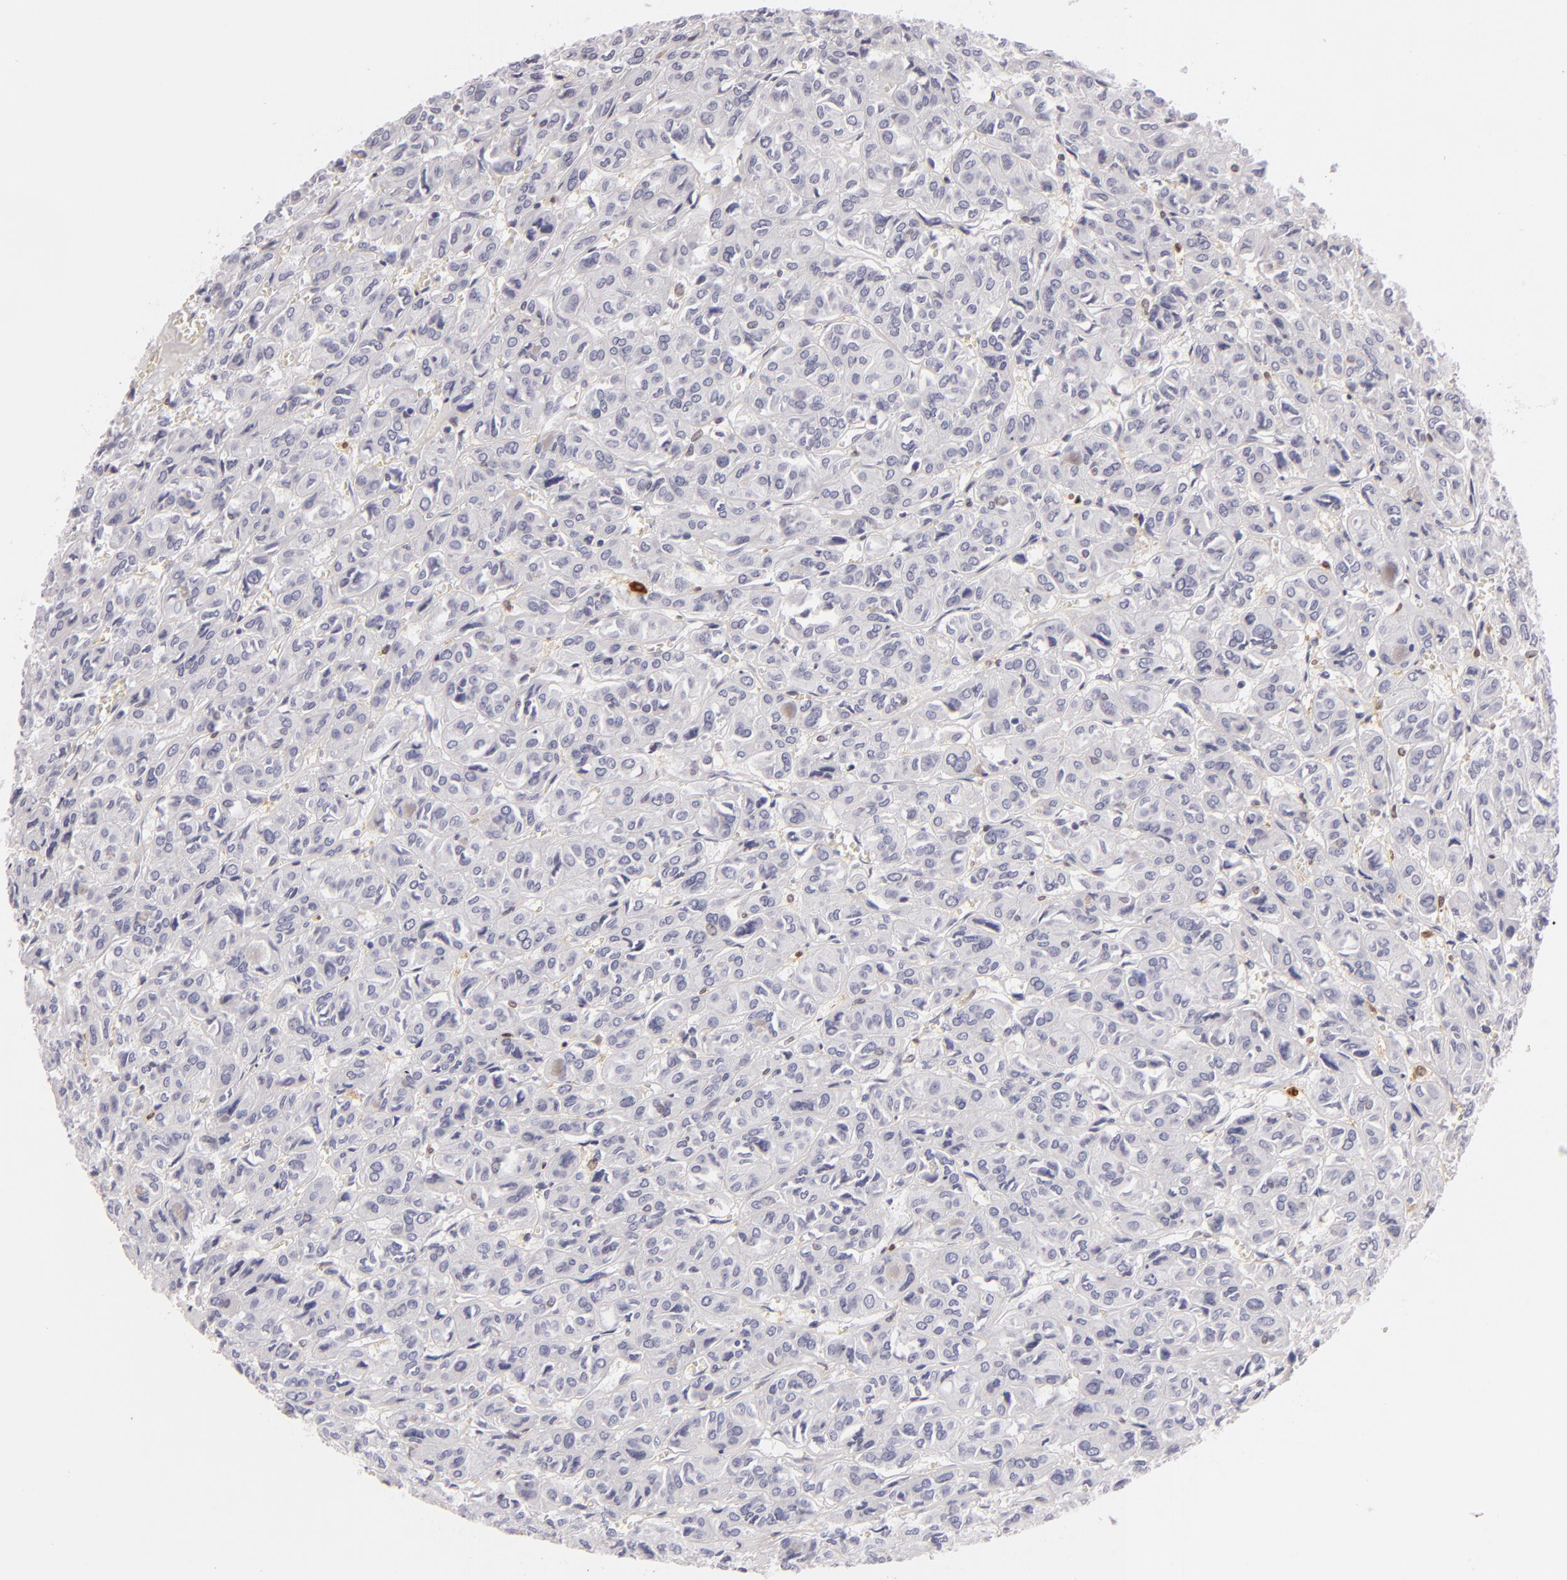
{"staining": {"intensity": "negative", "quantity": "none", "location": "none"}, "tissue": "thyroid cancer", "cell_type": "Tumor cells", "image_type": "cancer", "snomed": [{"axis": "morphology", "description": "Follicular adenoma carcinoma, NOS"}, {"axis": "topography", "description": "Thyroid gland"}], "caption": "An IHC micrograph of thyroid cancer is shown. There is no staining in tumor cells of thyroid cancer. The staining was performed using DAB (3,3'-diaminobenzidine) to visualize the protein expression in brown, while the nuclei were stained in blue with hematoxylin (Magnification: 20x).", "gene": "F13A1", "patient": {"sex": "female", "age": 71}}